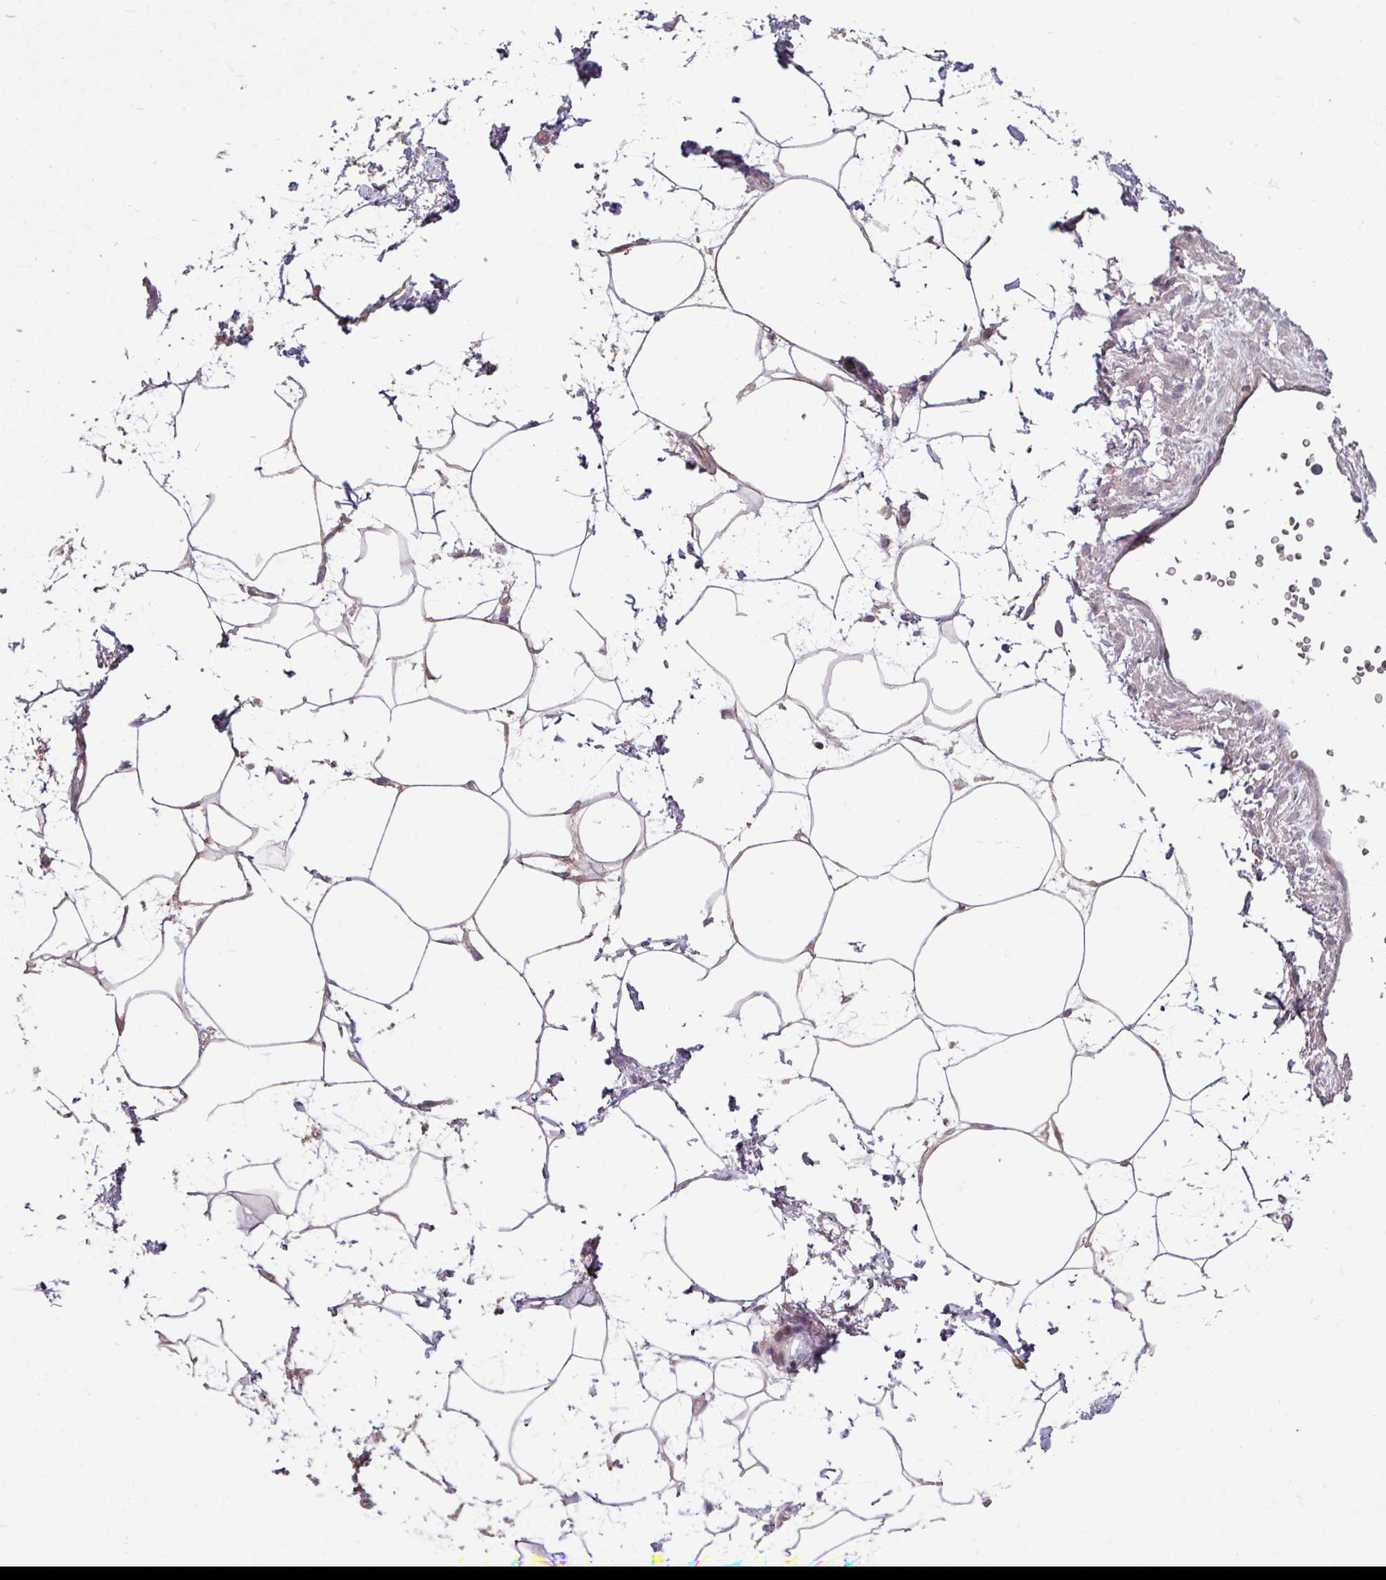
{"staining": {"intensity": "moderate", "quantity": "25%-75%", "location": "cytoplasmic/membranous"}, "tissue": "adipose tissue", "cell_type": "Adipocytes", "image_type": "normal", "snomed": [{"axis": "morphology", "description": "Normal tissue, NOS"}, {"axis": "topography", "description": "Prostate"}, {"axis": "topography", "description": "Peripheral nerve tissue"}], "caption": "DAB (3,3'-diaminobenzidine) immunohistochemical staining of benign human adipose tissue exhibits moderate cytoplasmic/membranous protein positivity in approximately 25%-75% of adipocytes.", "gene": "SLAMF6", "patient": {"sex": "male", "age": 55}}